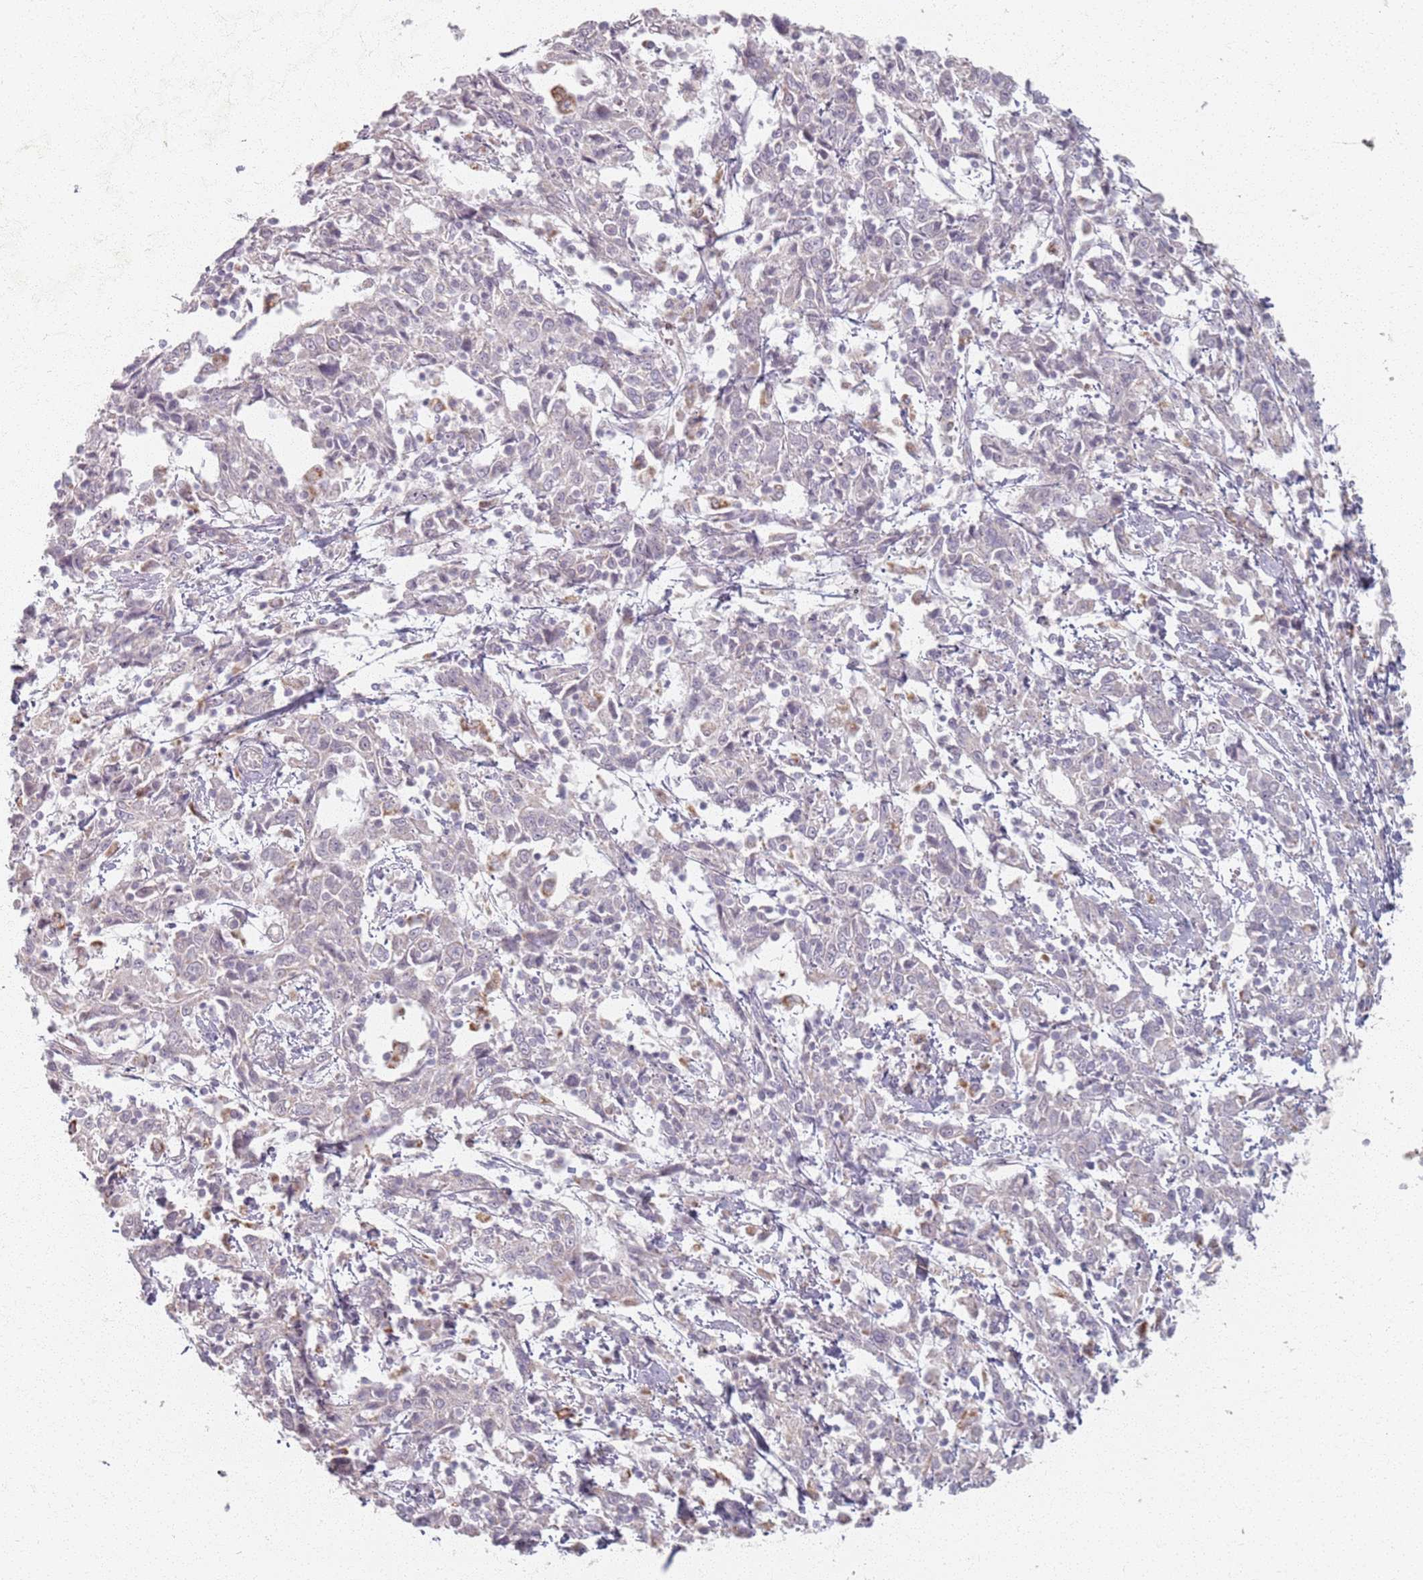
{"staining": {"intensity": "negative", "quantity": "none", "location": "none"}, "tissue": "cervical cancer", "cell_type": "Tumor cells", "image_type": "cancer", "snomed": [{"axis": "morphology", "description": "Squamous cell carcinoma, NOS"}, {"axis": "topography", "description": "Cervix"}], "caption": "There is no significant positivity in tumor cells of cervical cancer (squamous cell carcinoma).", "gene": "PKD2L2", "patient": {"sex": "female", "age": 46}}